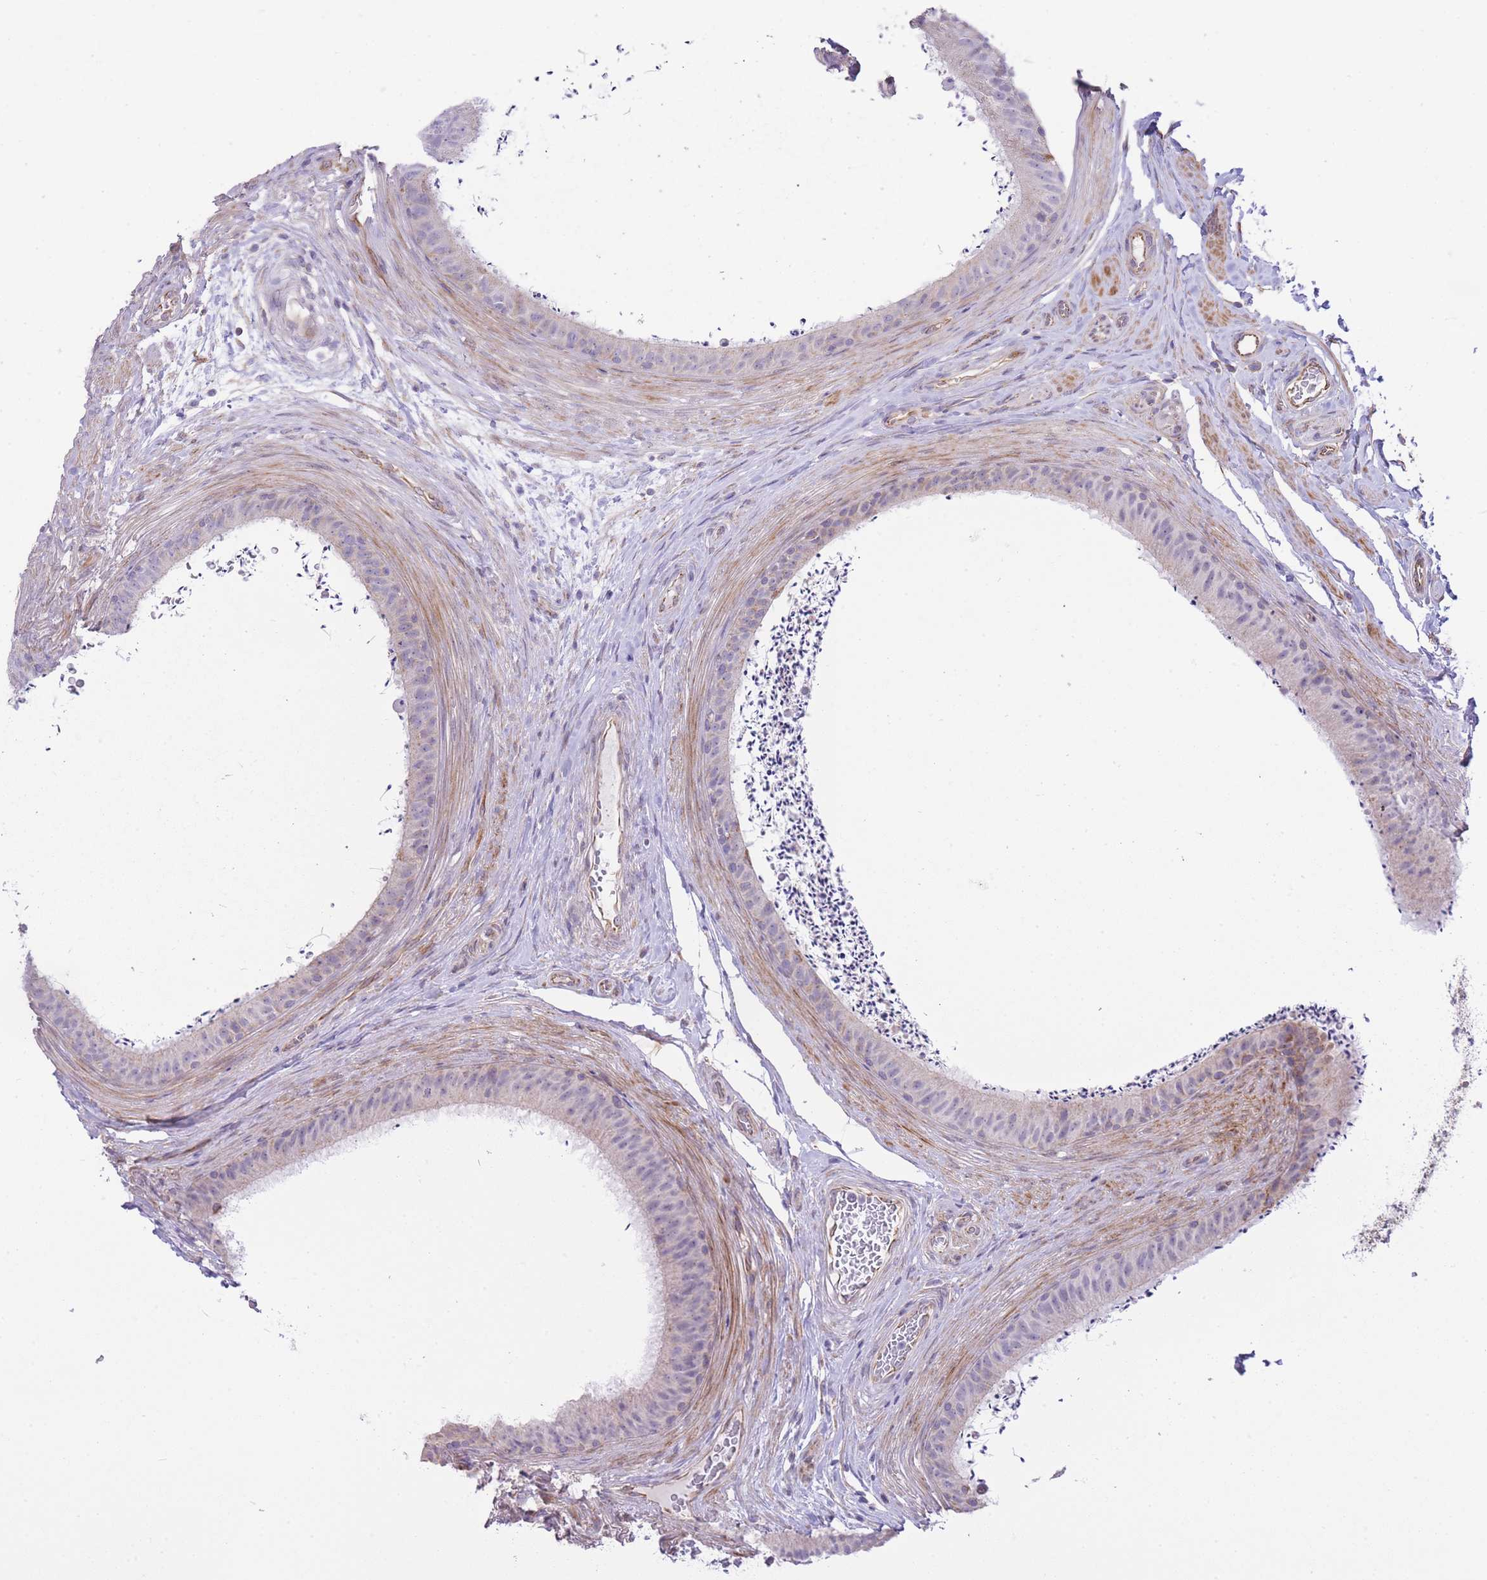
{"staining": {"intensity": "negative", "quantity": "none", "location": "none"}, "tissue": "epididymis", "cell_type": "Glandular cells", "image_type": "normal", "snomed": [{"axis": "morphology", "description": "Normal tissue, NOS"}, {"axis": "topography", "description": "Testis"}, {"axis": "topography", "description": "Epididymis"}], "caption": "IHC micrograph of normal human epididymis stained for a protein (brown), which displays no positivity in glandular cells. (Brightfield microscopy of DAB immunohistochemistry at high magnification).", "gene": "CTBP1", "patient": {"sex": "male", "age": 41}}